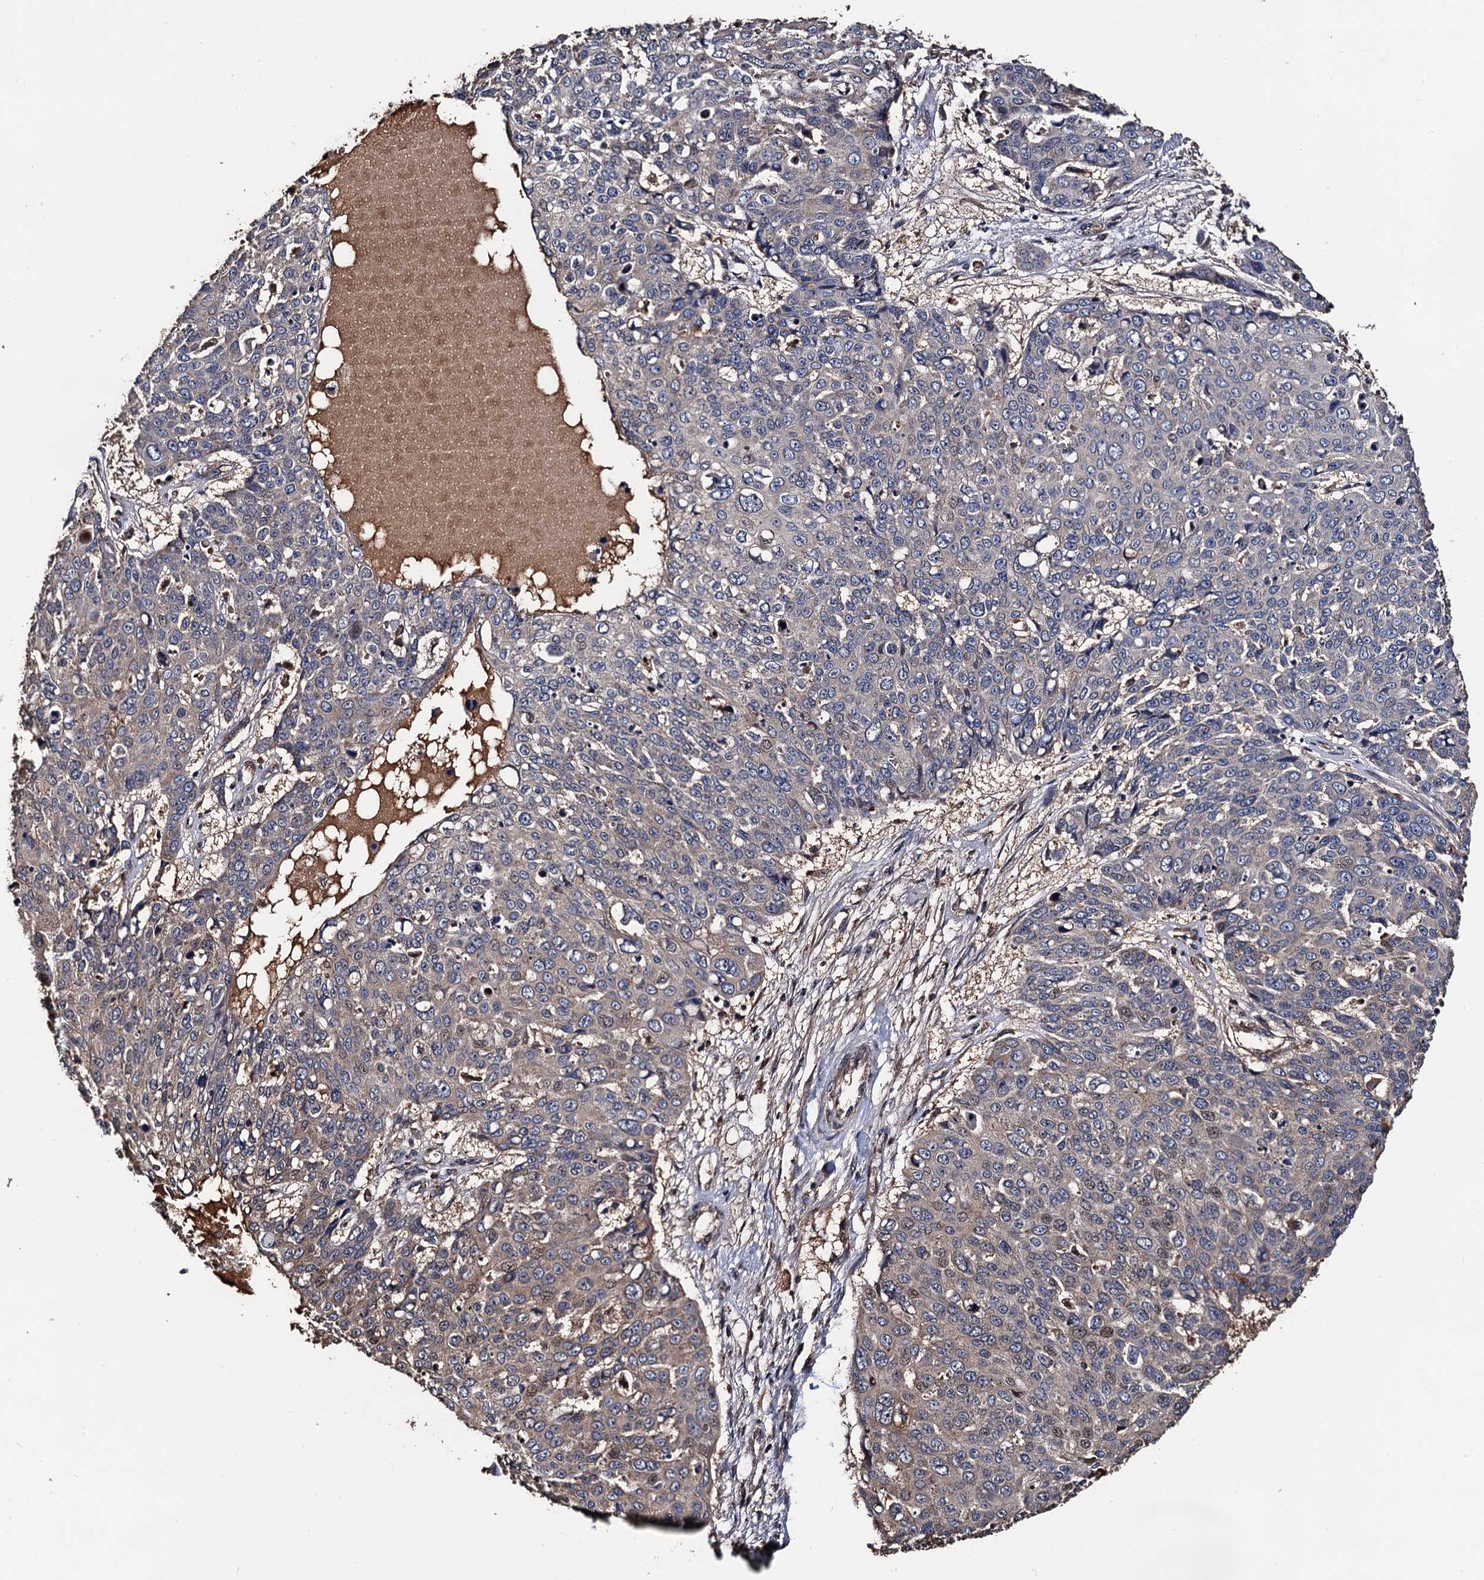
{"staining": {"intensity": "weak", "quantity": "25%-75%", "location": "cytoplasmic/membranous"}, "tissue": "skin cancer", "cell_type": "Tumor cells", "image_type": "cancer", "snomed": [{"axis": "morphology", "description": "Squamous cell carcinoma, NOS"}, {"axis": "topography", "description": "Skin"}], "caption": "This histopathology image reveals immunohistochemistry staining of human skin squamous cell carcinoma, with low weak cytoplasmic/membranous staining in approximately 25%-75% of tumor cells.", "gene": "RGS11", "patient": {"sex": "male", "age": 71}}